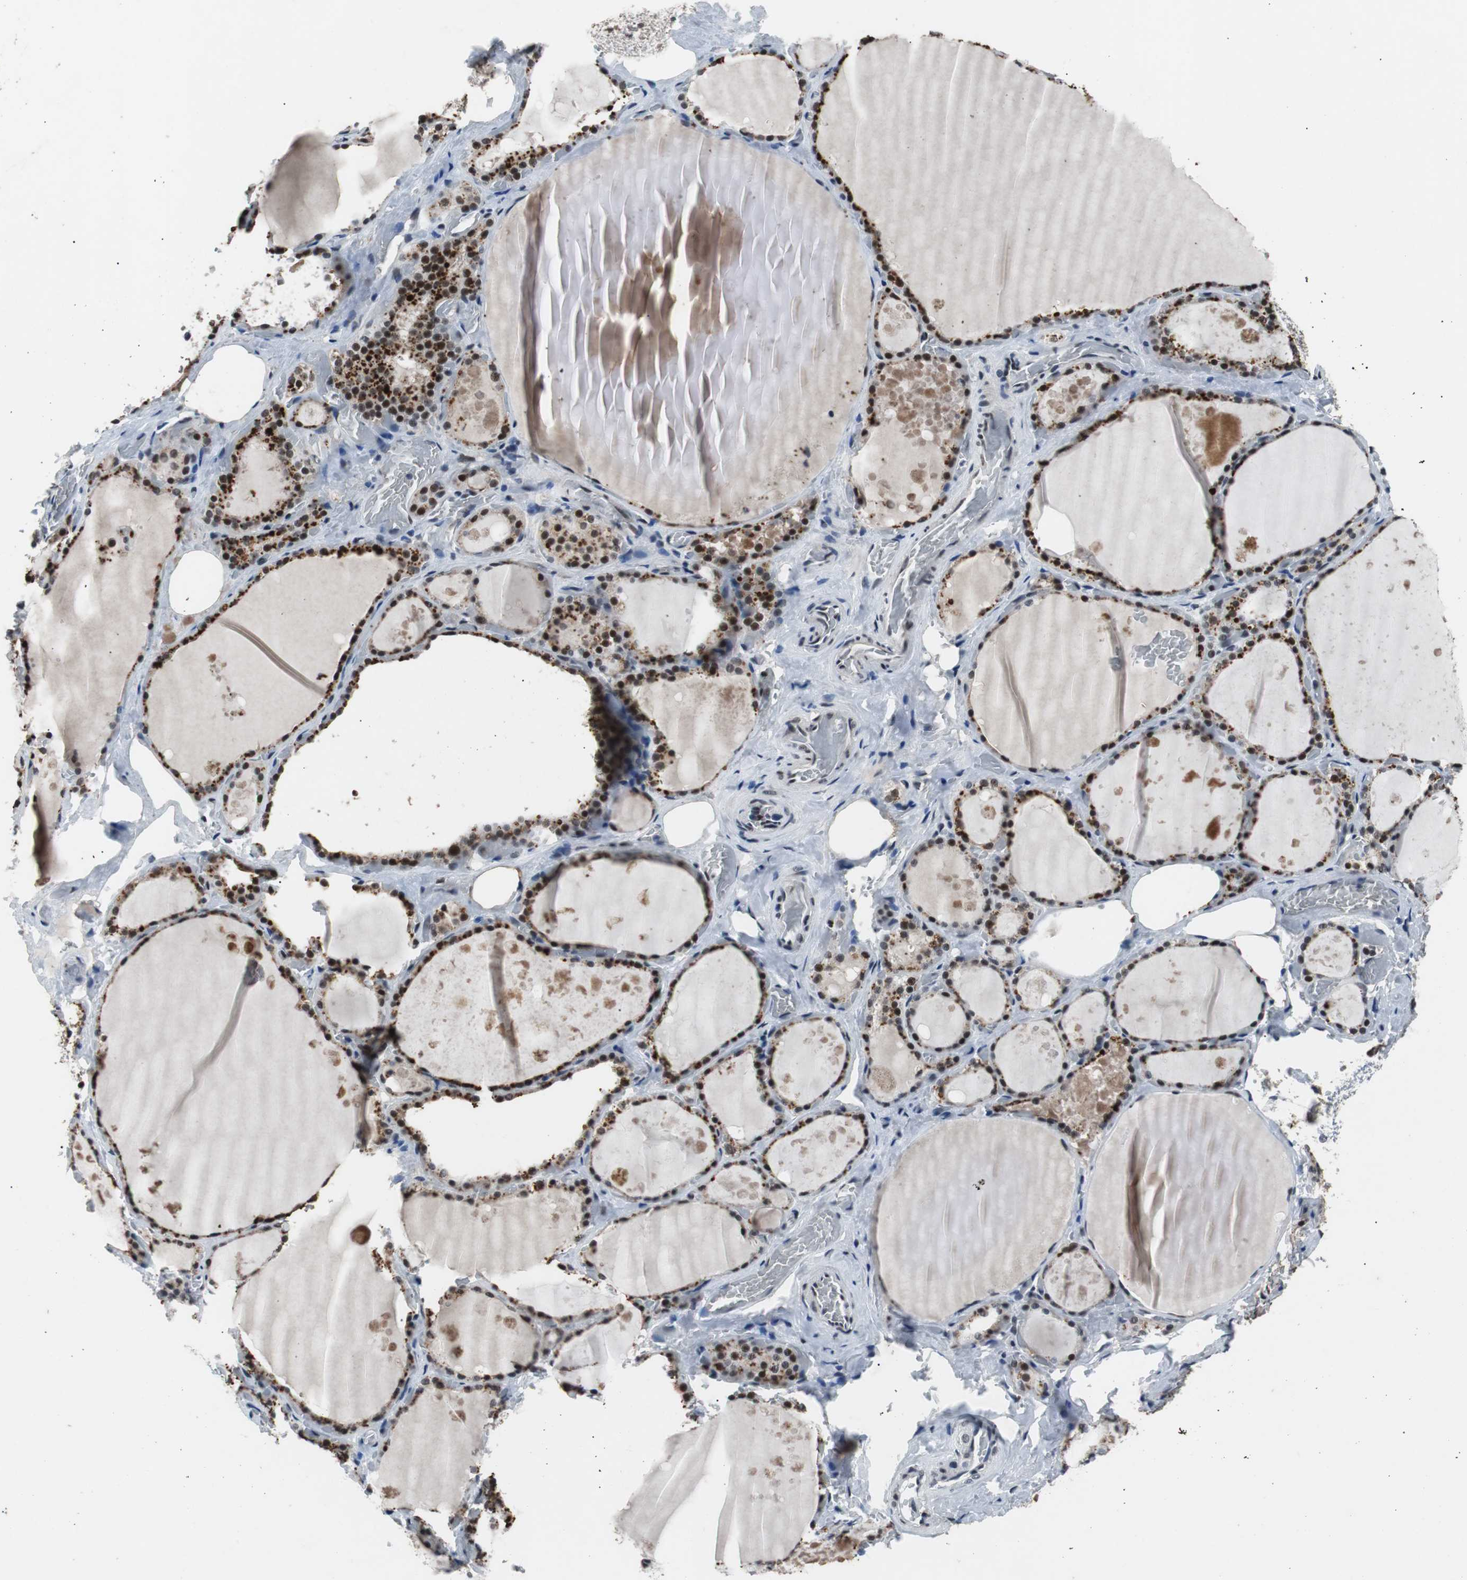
{"staining": {"intensity": "strong", "quantity": "25%-75%", "location": "nuclear"}, "tissue": "thyroid gland", "cell_type": "Glandular cells", "image_type": "normal", "snomed": [{"axis": "morphology", "description": "Normal tissue, NOS"}, {"axis": "topography", "description": "Thyroid gland"}], "caption": "This image displays immunohistochemistry (IHC) staining of normal thyroid gland, with high strong nuclear expression in approximately 25%-75% of glandular cells.", "gene": "USP28", "patient": {"sex": "male", "age": 61}}